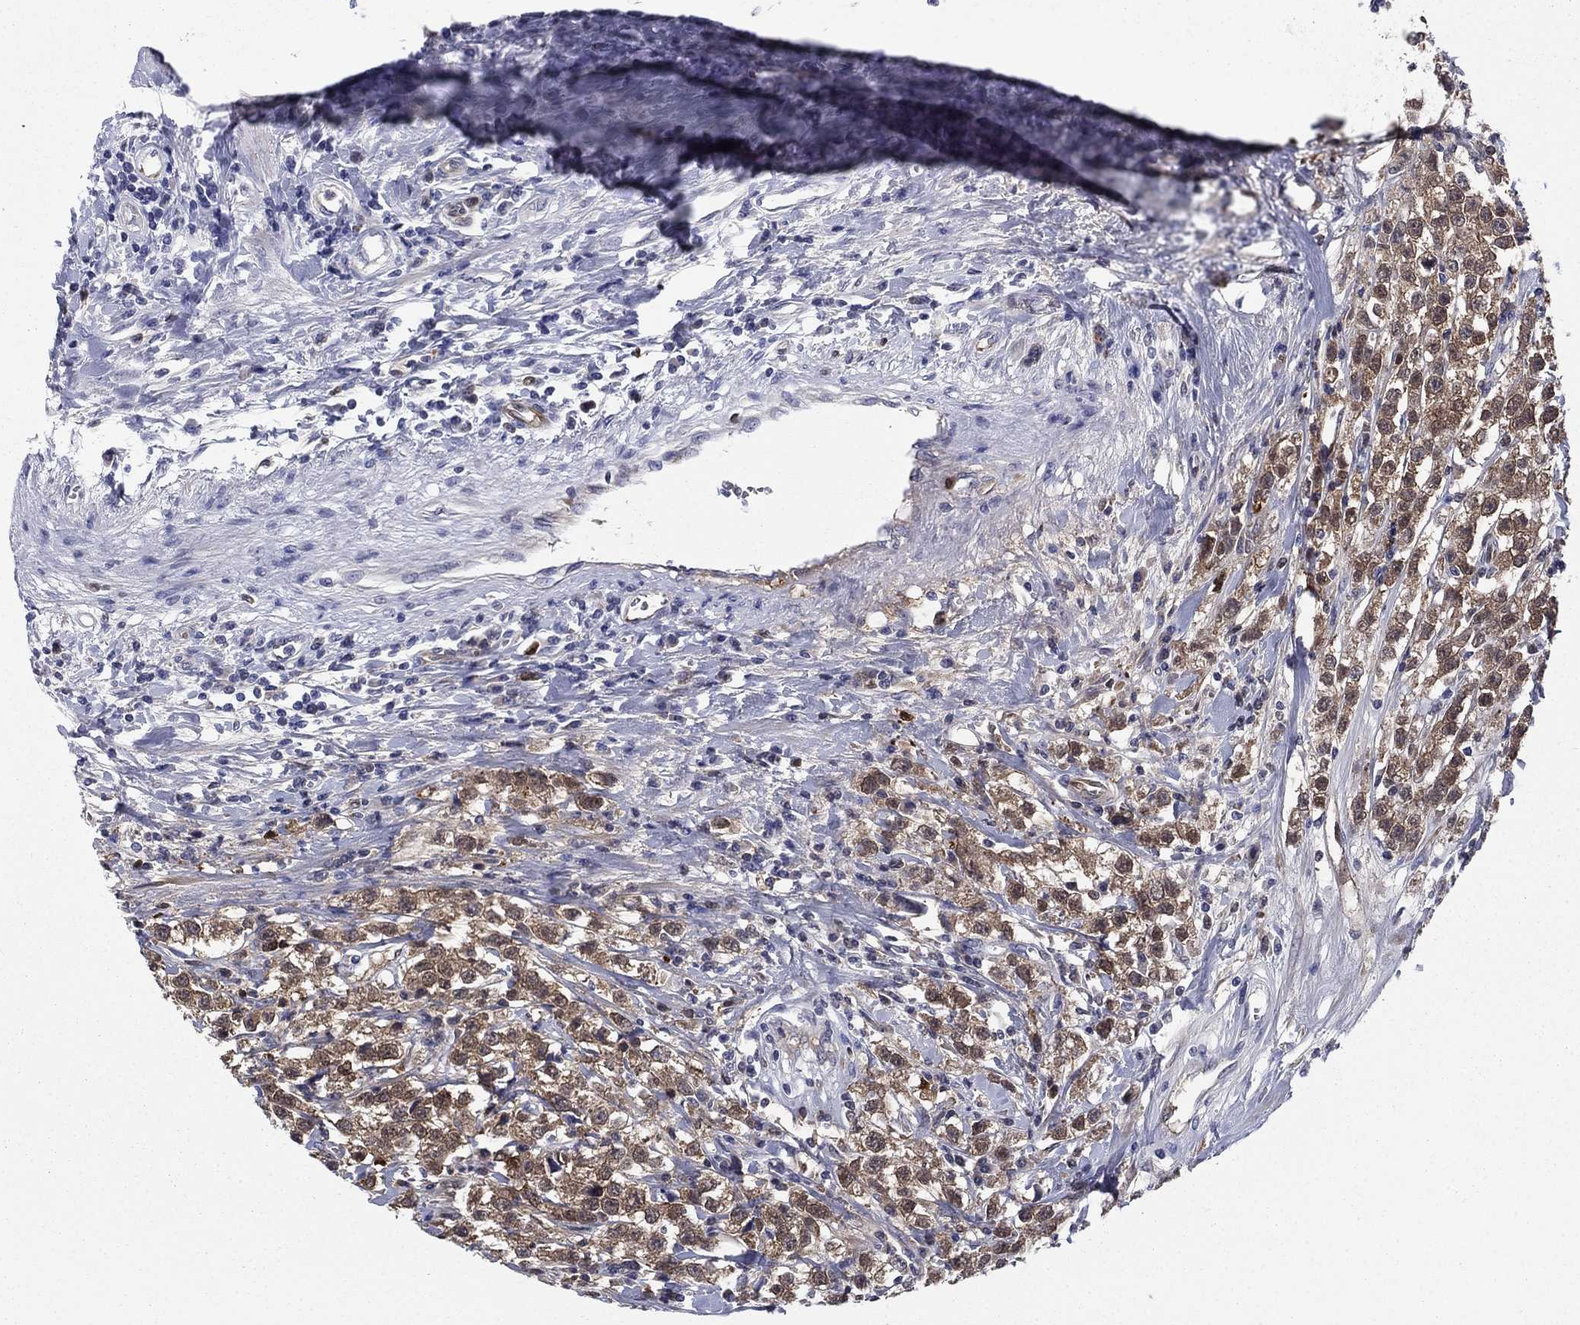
{"staining": {"intensity": "strong", "quantity": "25%-75%", "location": "cytoplasmic/membranous"}, "tissue": "testis cancer", "cell_type": "Tumor cells", "image_type": "cancer", "snomed": [{"axis": "morphology", "description": "Seminoma, NOS"}, {"axis": "topography", "description": "Testis"}], "caption": "Protein expression analysis of human seminoma (testis) reveals strong cytoplasmic/membranous staining in about 25%-75% of tumor cells.", "gene": "STMN1", "patient": {"sex": "male", "age": 59}}